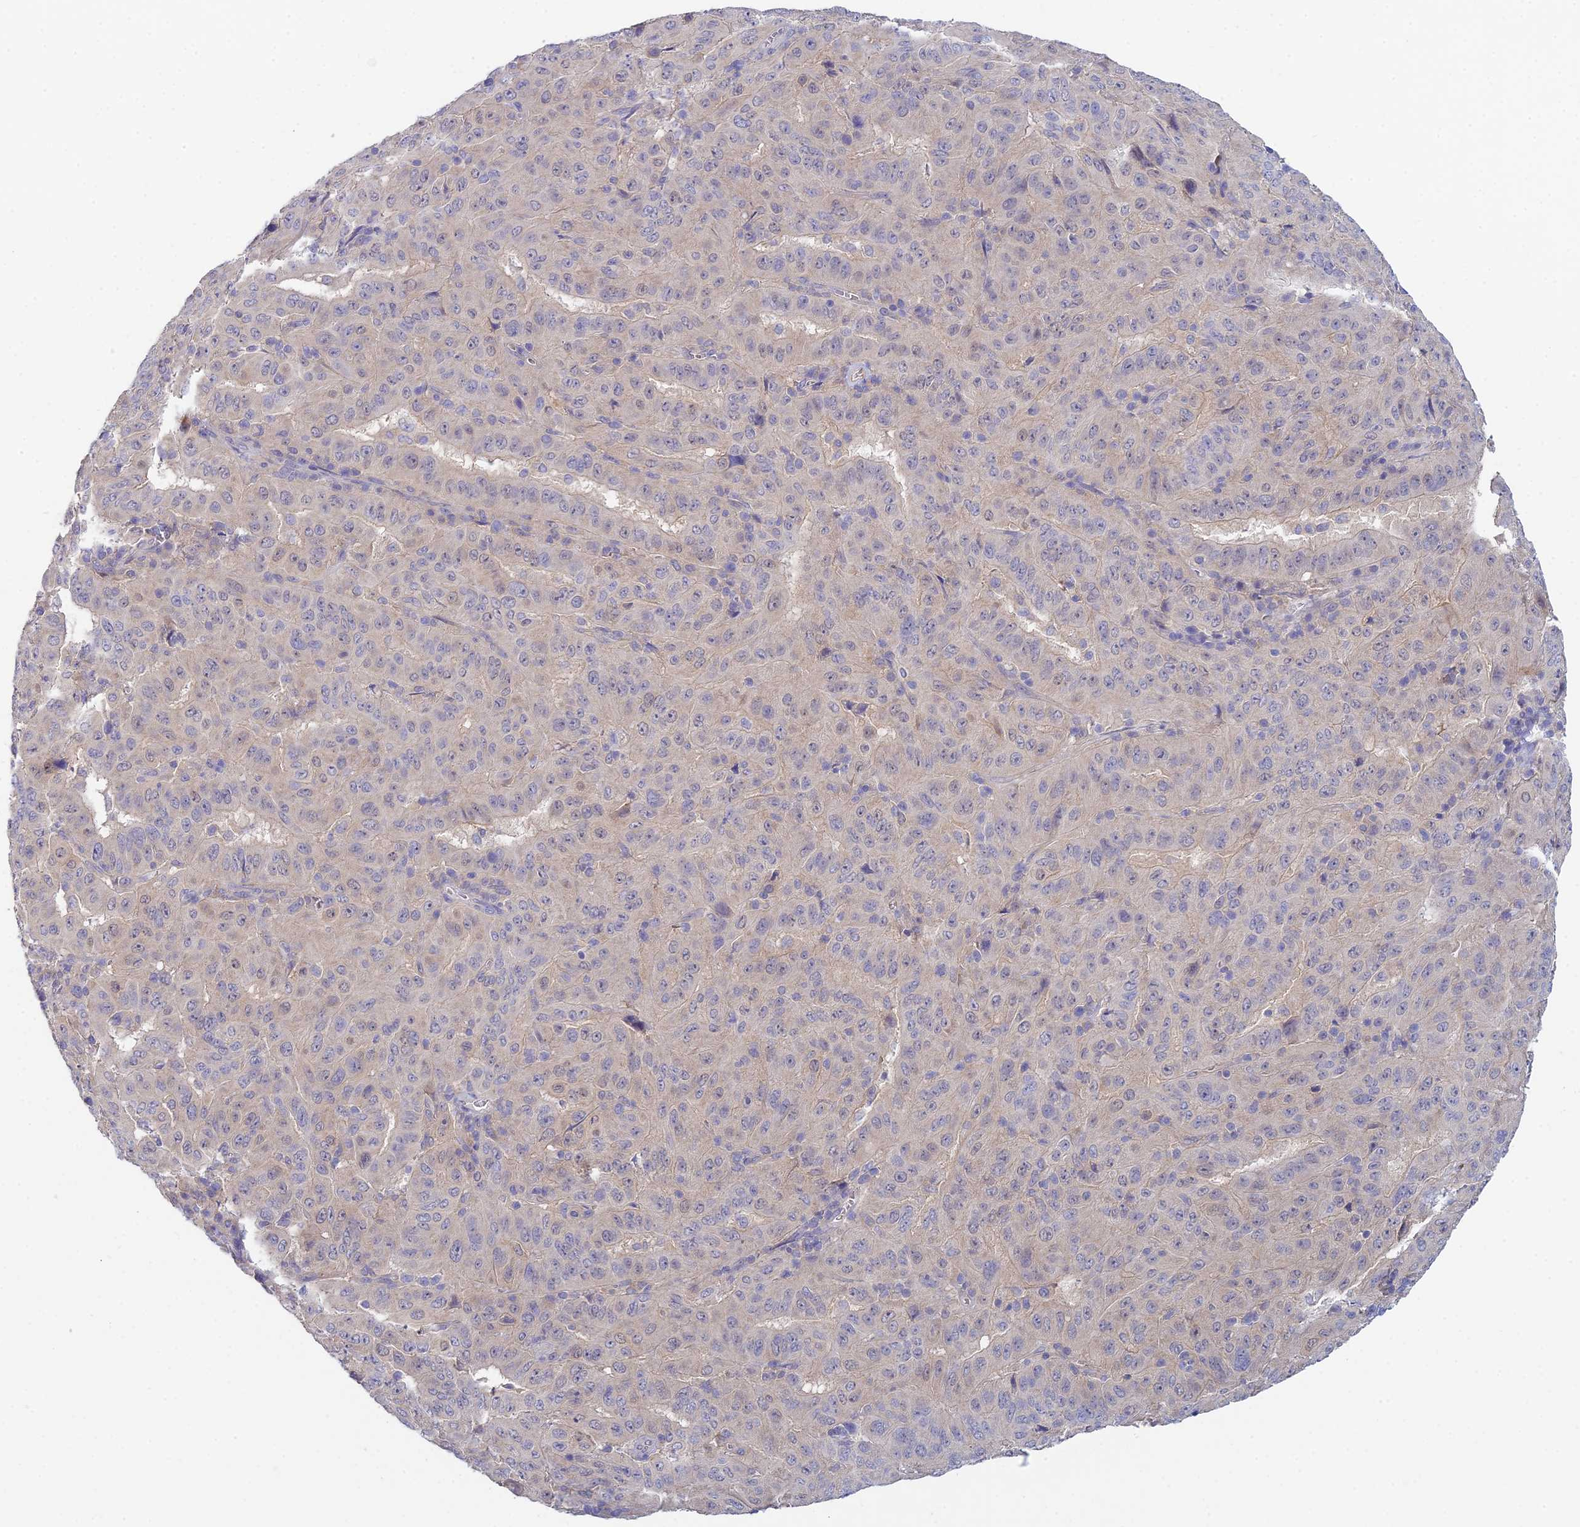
{"staining": {"intensity": "negative", "quantity": "none", "location": "none"}, "tissue": "pancreatic cancer", "cell_type": "Tumor cells", "image_type": "cancer", "snomed": [{"axis": "morphology", "description": "Adenocarcinoma, NOS"}, {"axis": "topography", "description": "Pancreas"}], "caption": "Human pancreatic cancer (adenocarcinoma) stained for a protein using immunohistochemistry (IHC) demonstrates no staining in tumor cells.", "gene": "METTL26", "patient": {"sex": "male", "age": 63}}